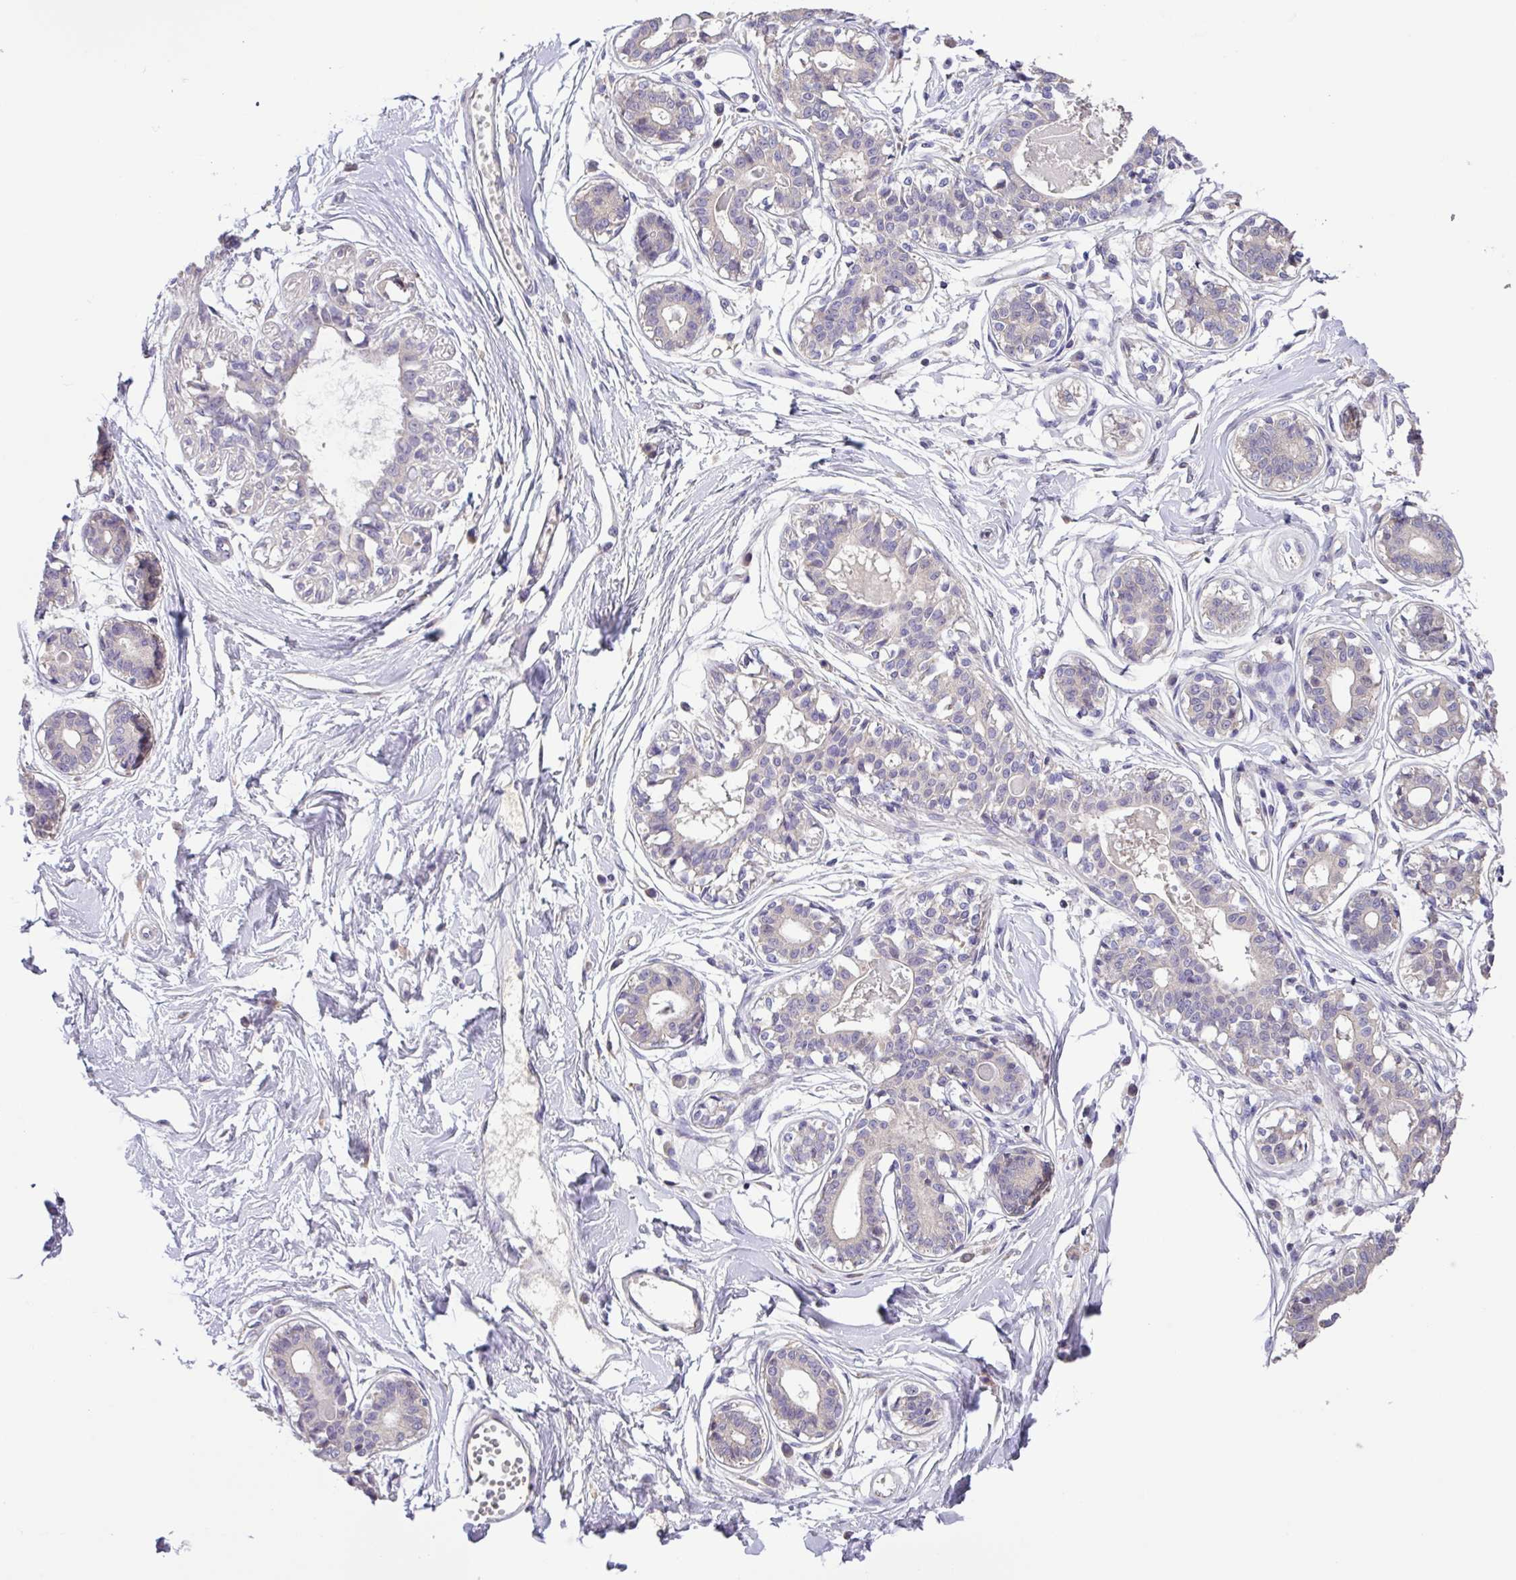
{"staining": {"intensity": "negative", "quantity": "none", "location": "none"}, "tissue": "breast", "cell_type": "Adipocytes", "image_type": "normal", "snomed": [{"axis": "morphology", "description": "Normal tissue, NOS"}, {"axis": "topography", "description": "Breast"}], "caption": "Immunohistochemical staining of unremarkable human breast exhibits no significant expression in adipocytes.", "gene": "SFTPB", "patient": {"sex": "female", "age": 45}}